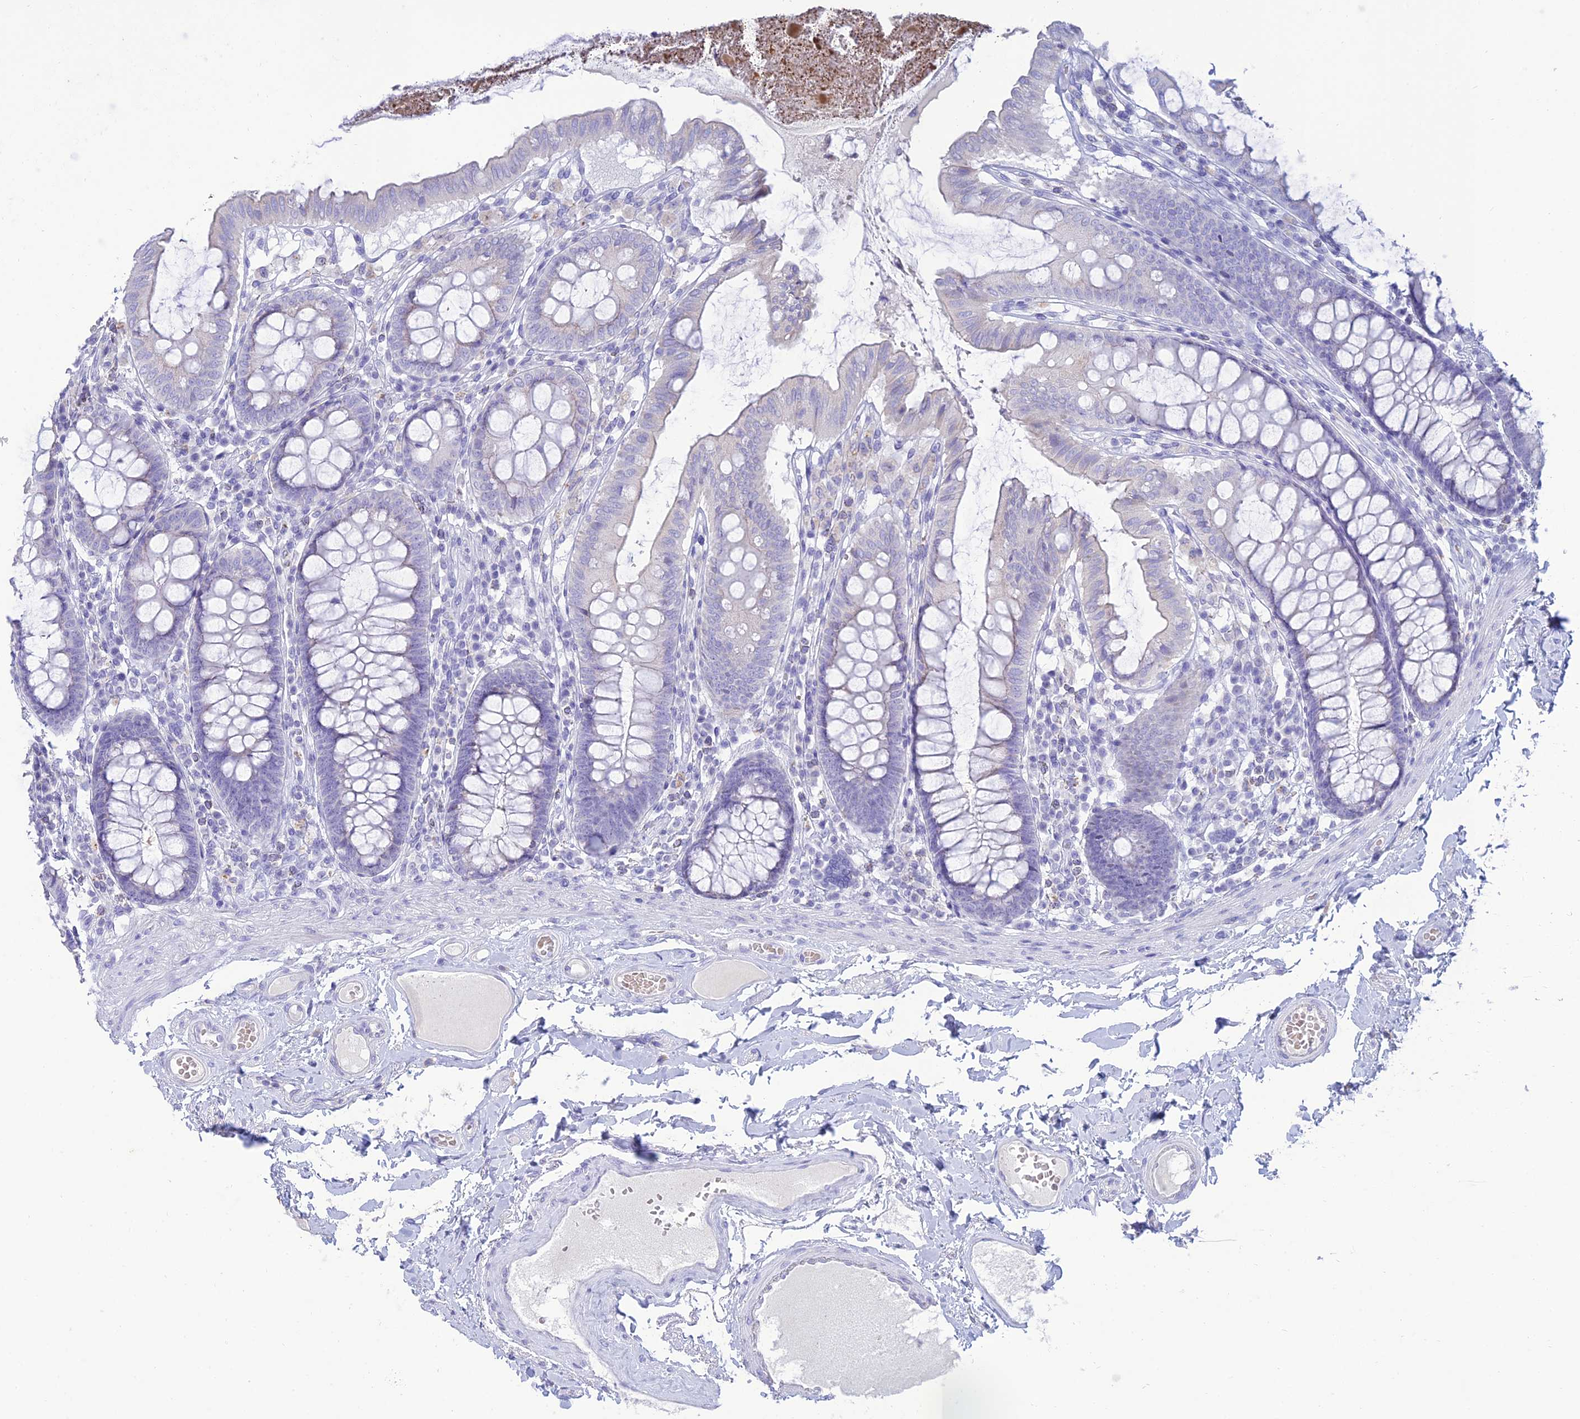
{"staining": {"intensity": "negative", "quantity": "none", "location": "none"}, "tissue": "colon", "cell_type": "Endothelial cells", "image_type": "normal", "snomed": [{"axis": "morphology", "description": "Normal tissue, NOS"}, {"axis": "topography", "description": "Colon"}], "caption": "DAB (3,3'-diaminobenzidine) immunohistochemical staining of normal colon displays no significant expression in endothelial cells.", "gene": "MAL2", "patient": {"sex": "male", "age": 84}}